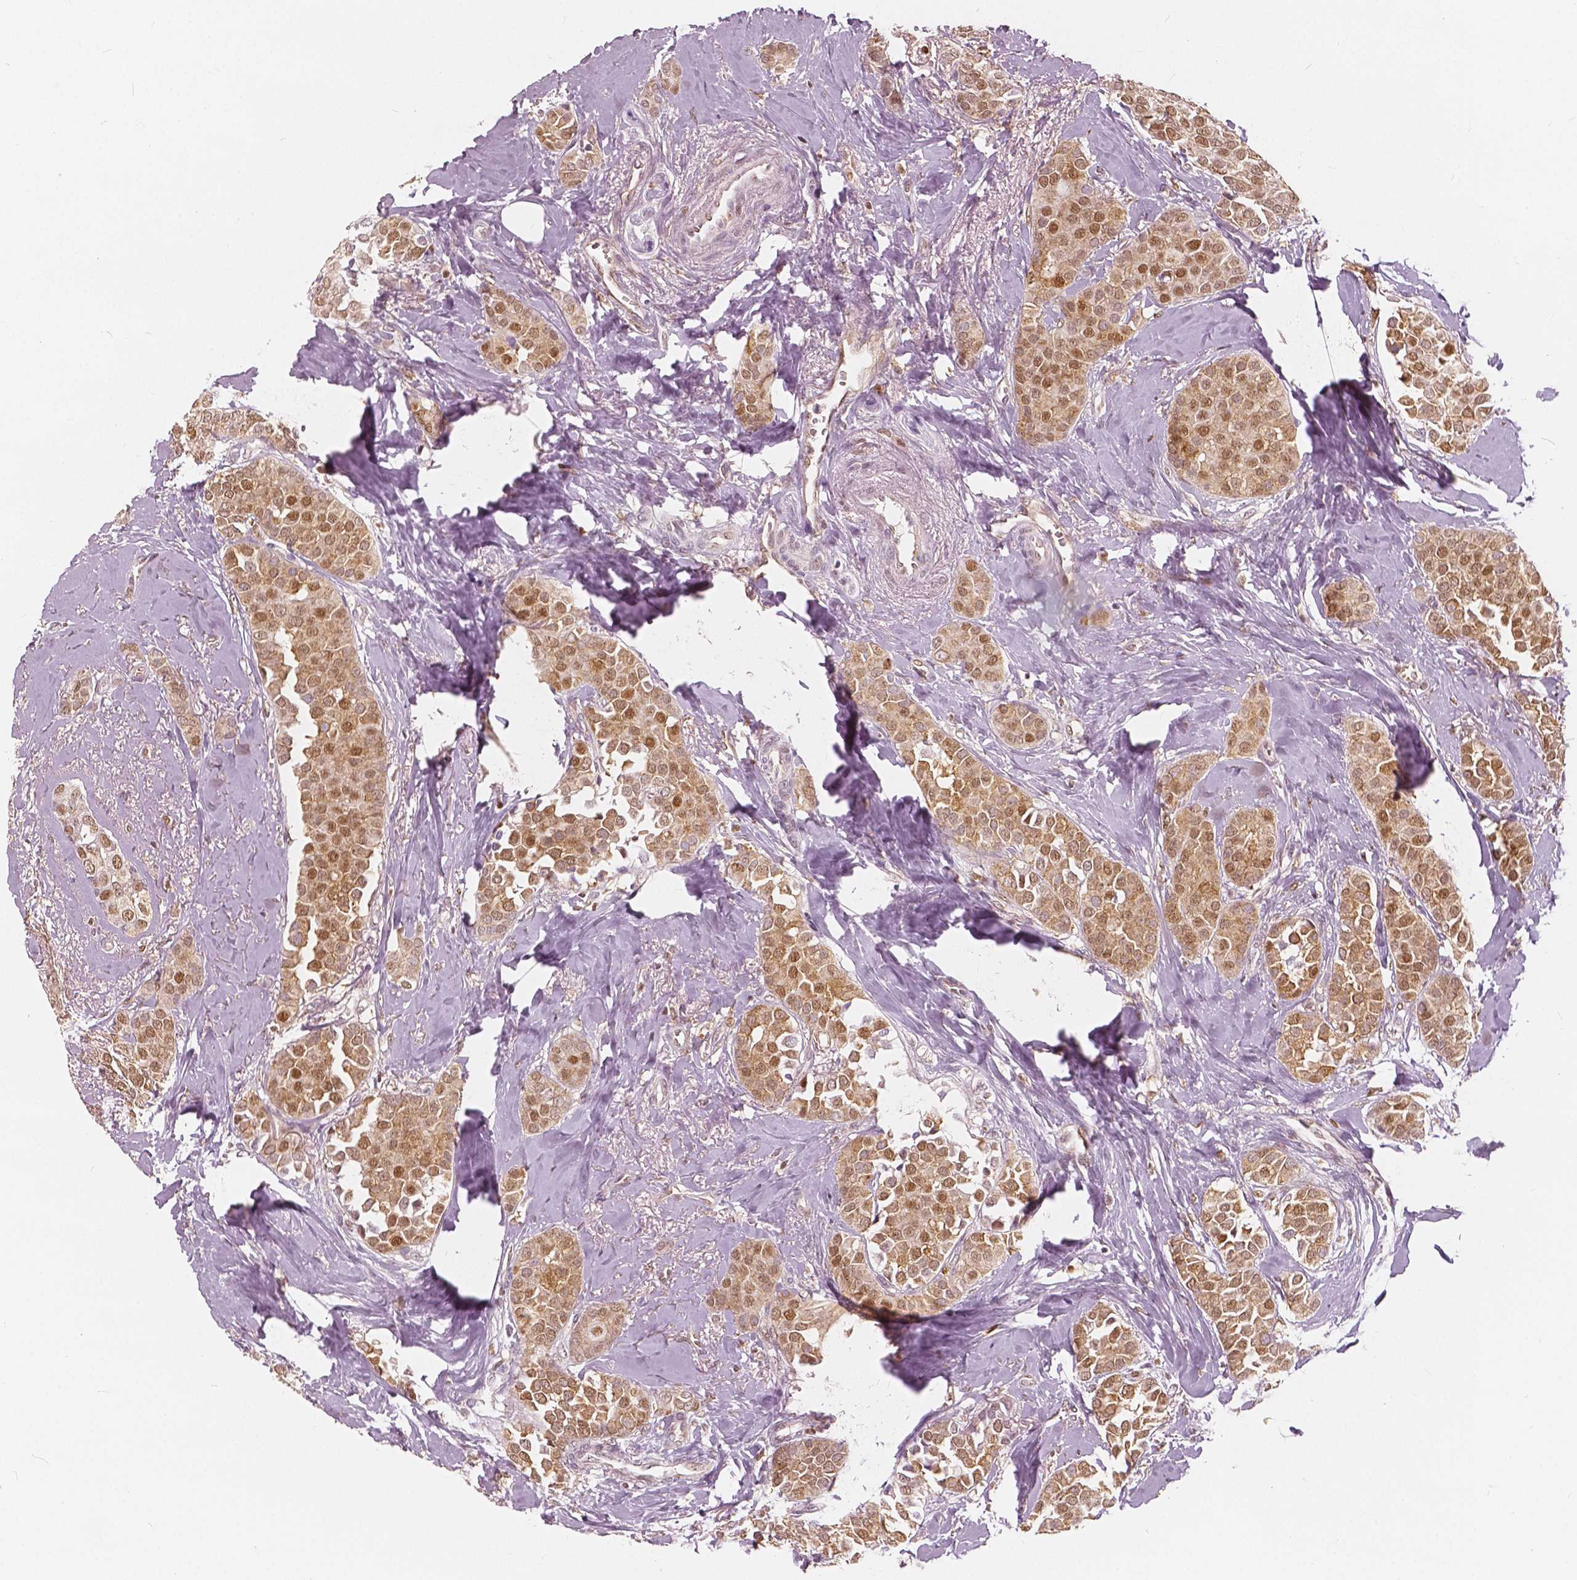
{"staining": {"intensity": "moderate", "quantity": ">75%", "location": "cytoplasmic/membranous,nuclear"}, "tissue": "breast cancer", "cell_type": "Tumor cells", "image_type": "cancer", "snomed": [{"axis": "morphology", "description": "Duct carcinoma"}, {"axis": "topography", "description": "Breast"}], "caption": "Immunohistochemistry (DAB) staining of human breast cancer (infiltrating ductal carcinoma) demonstrates moderate cytoplasmic/membranous and nuclear protein staining in approximately >75% of tumor cells.", "gene": "SQSTM1", "patient": {"sex": "female", "age": 79}}